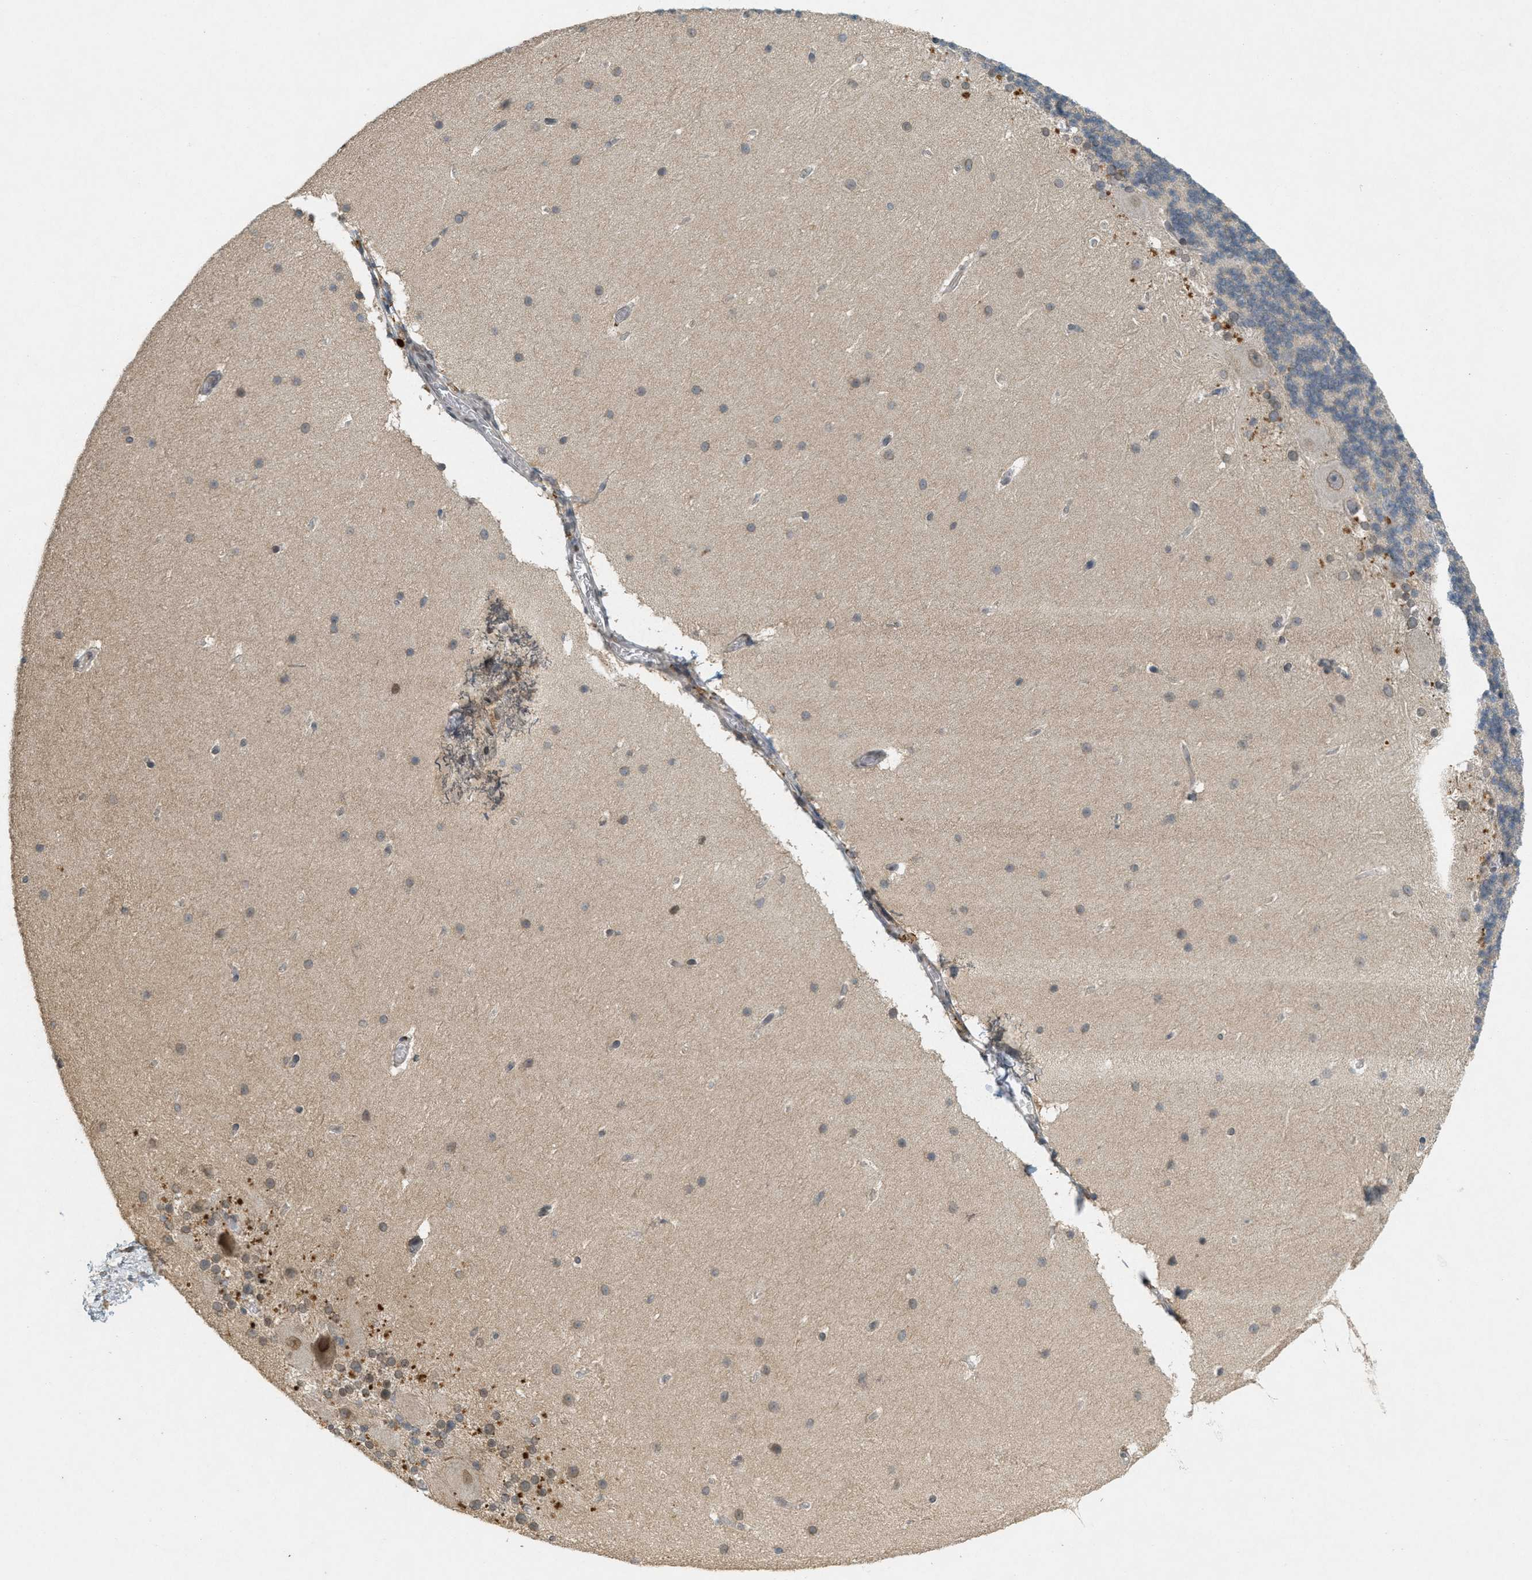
{"staining": {"intensity": "moderate", "quantity": "<25%", "location": "cytoplasmic/membranous,nuclear"}, "tissue": "cerebellum", "cell_type": "Cells in granular layer", "image_type": "normal", "snomed": [{"axis": "morphology", "description": "Normal tissue, NOS"}, {"axis": "topography", "description": "Cerebellum"}], "caption": "Immunohistochemical staining of unremarkable human cerebellum reveals moderate cytoplasmic/membranous,nuclear protein expression in approximately <25% of cells in granular layer. (Stains: DAB in brown, nuclei in blue, Microscopy: brightfield microscopy at high magnification).", "gene": "ABHD6", "patient": {"sex": "female", "age": 19}}